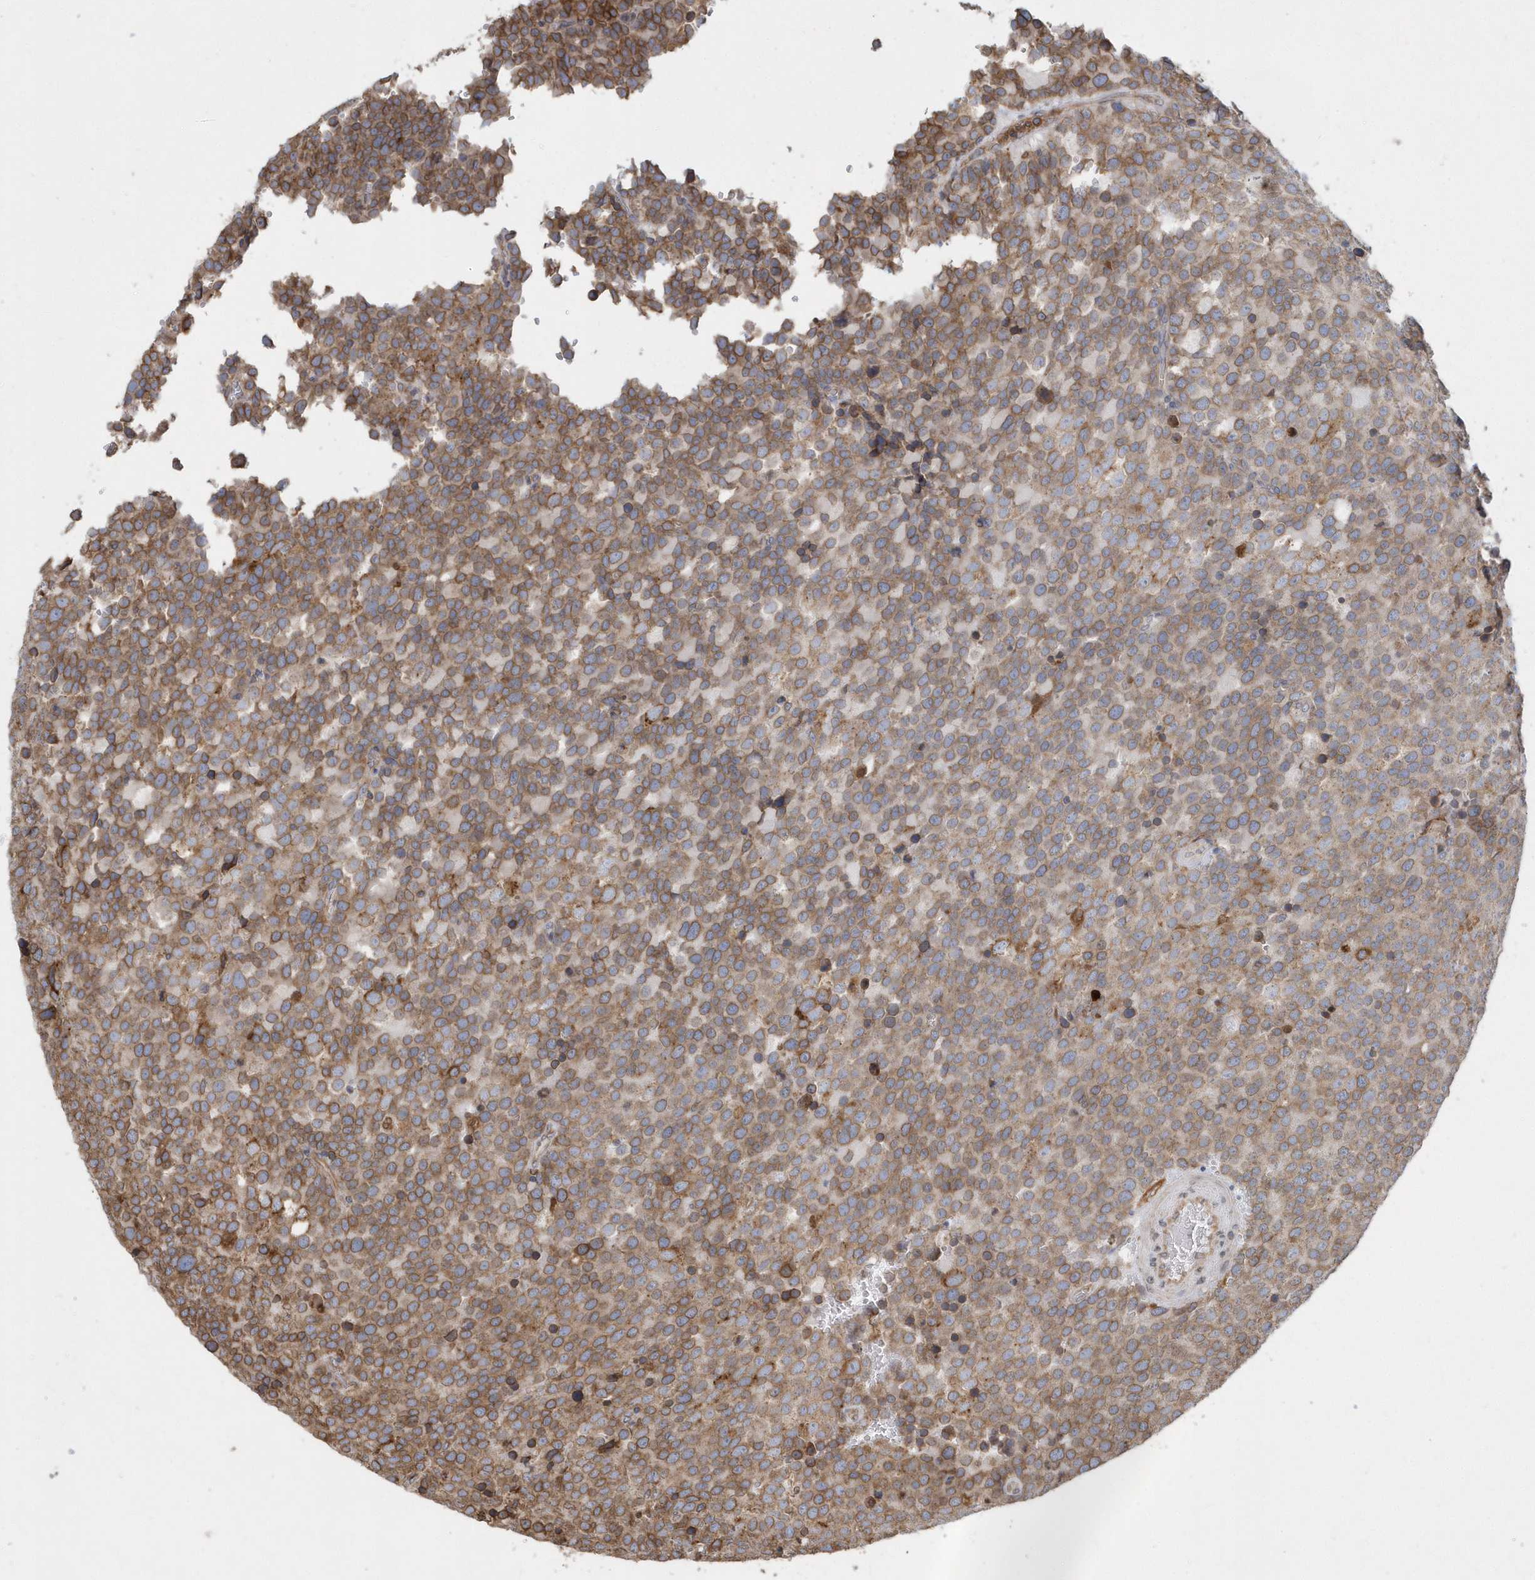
{"staining": {"intensity": "moderate", "quantity": ">75%", "location": "cytoplasmic/membranous"}, "tissue": "testis cancer", "cell_type": "Tumor cells", "image_type": "cancer", "snomed": [{"axis": "morphology", "description": "Seminoma, NOS"}, {"axis": "topography", "description": "Testis"}], "caption": "The micrograph displays immunohistochemical staining of testis cancer (seminoma). There is moderate cytoplasmic/membranous expression is appreciated in about >75% of tumor cells.", "gene": "VAMP7", "patient": {"sex": "male", "age": 71}}